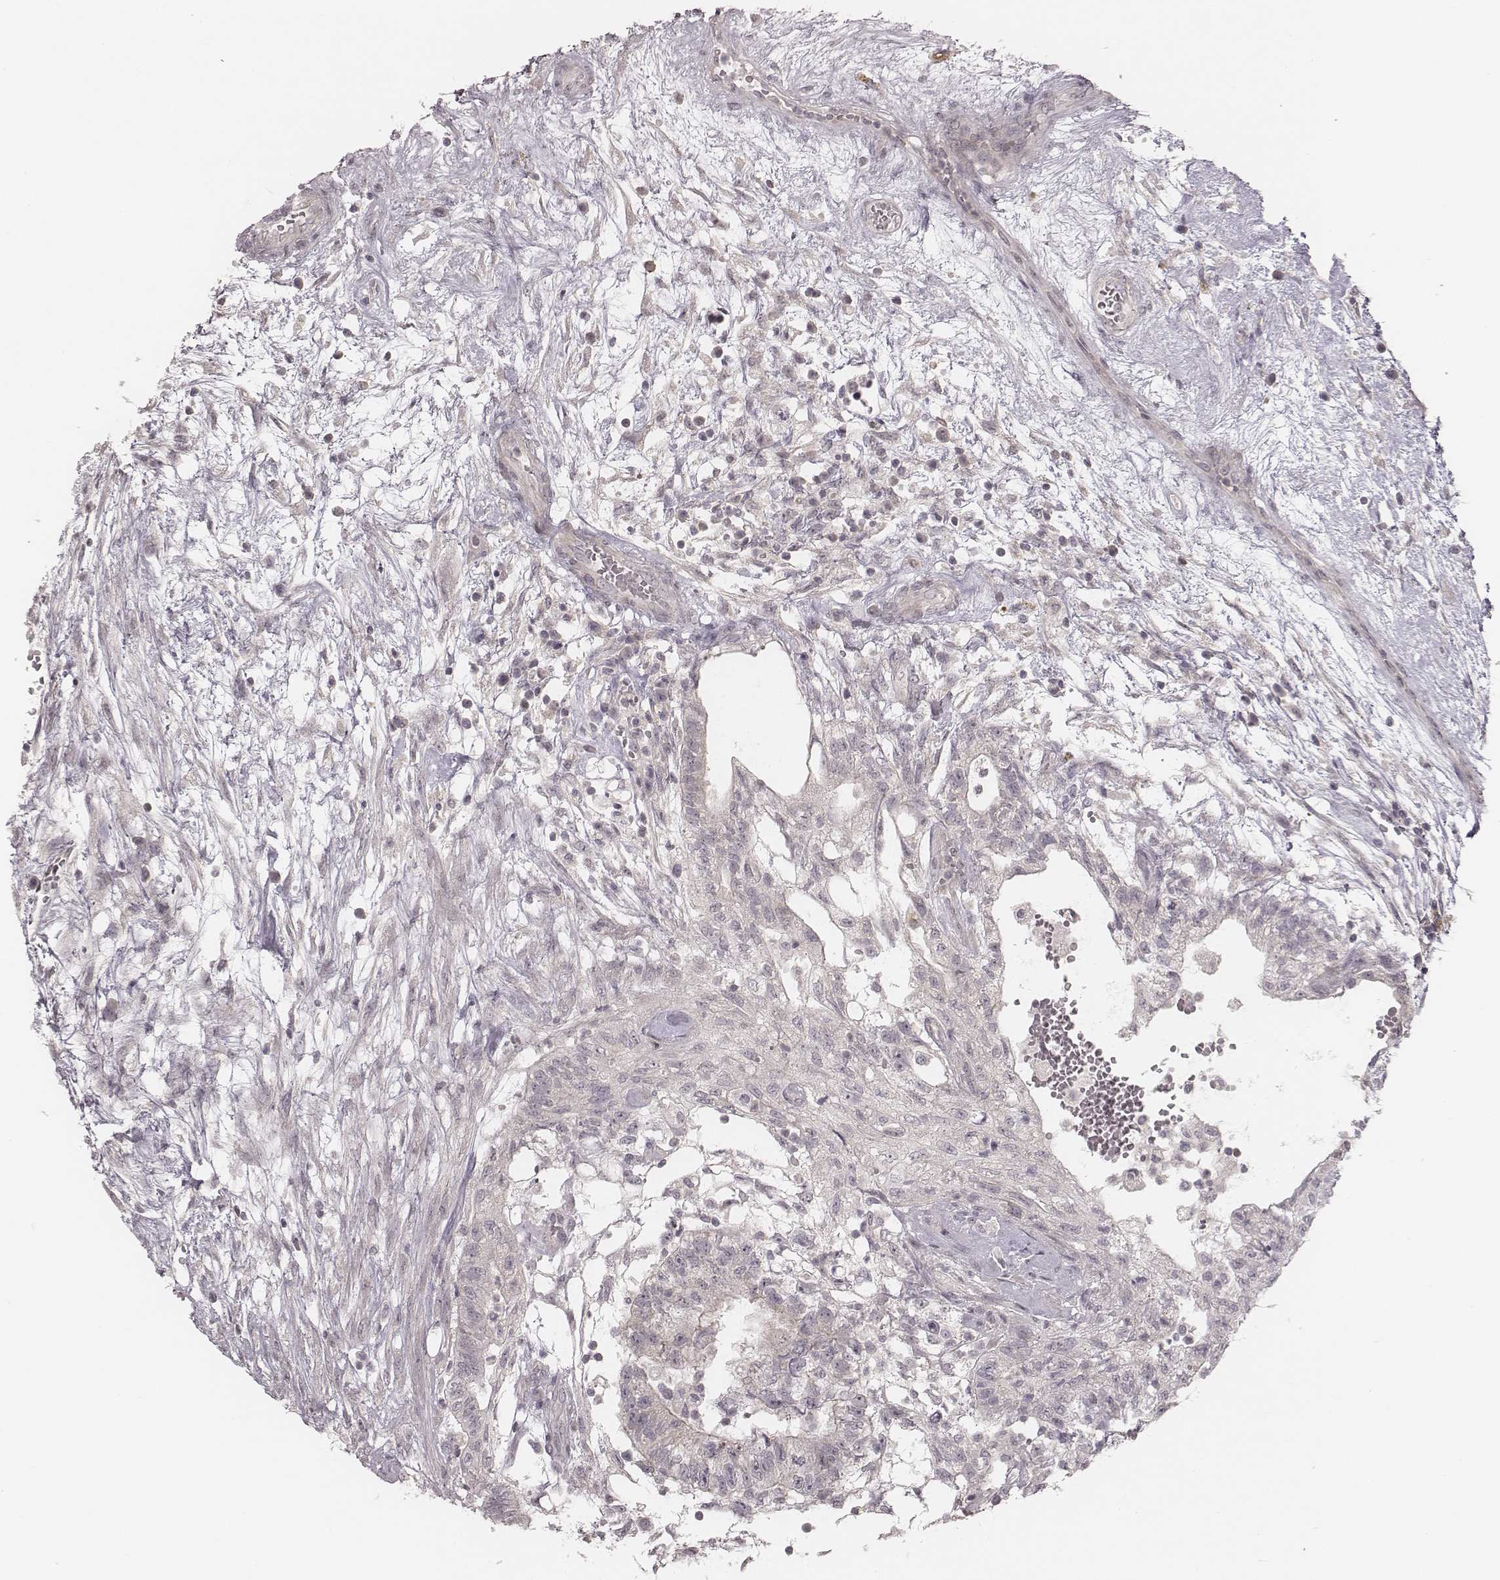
{"staining": {"intensity": "negative", "quantity": "none", "location": "none"}, "tissue": "testis cancer", "cell_type": "Tumor cells", "image_type": "cancer", "snomed": [{"axis": "morphology", "description": "Normal tissue, NOS"}, {"axis": "morphology", "description": "Carcinoma, Embryonal, NOS"}, {"axis": "topography", "description": "Testis"}], "caption": "This image is of testis cancer stained with immunohistochemistry to label a protein in brown with the nuclei are counter-stained blue. There is no positivity in tumor cells.", "gene": "ACACB", "patient": {"sex": "male", "age": 32}}